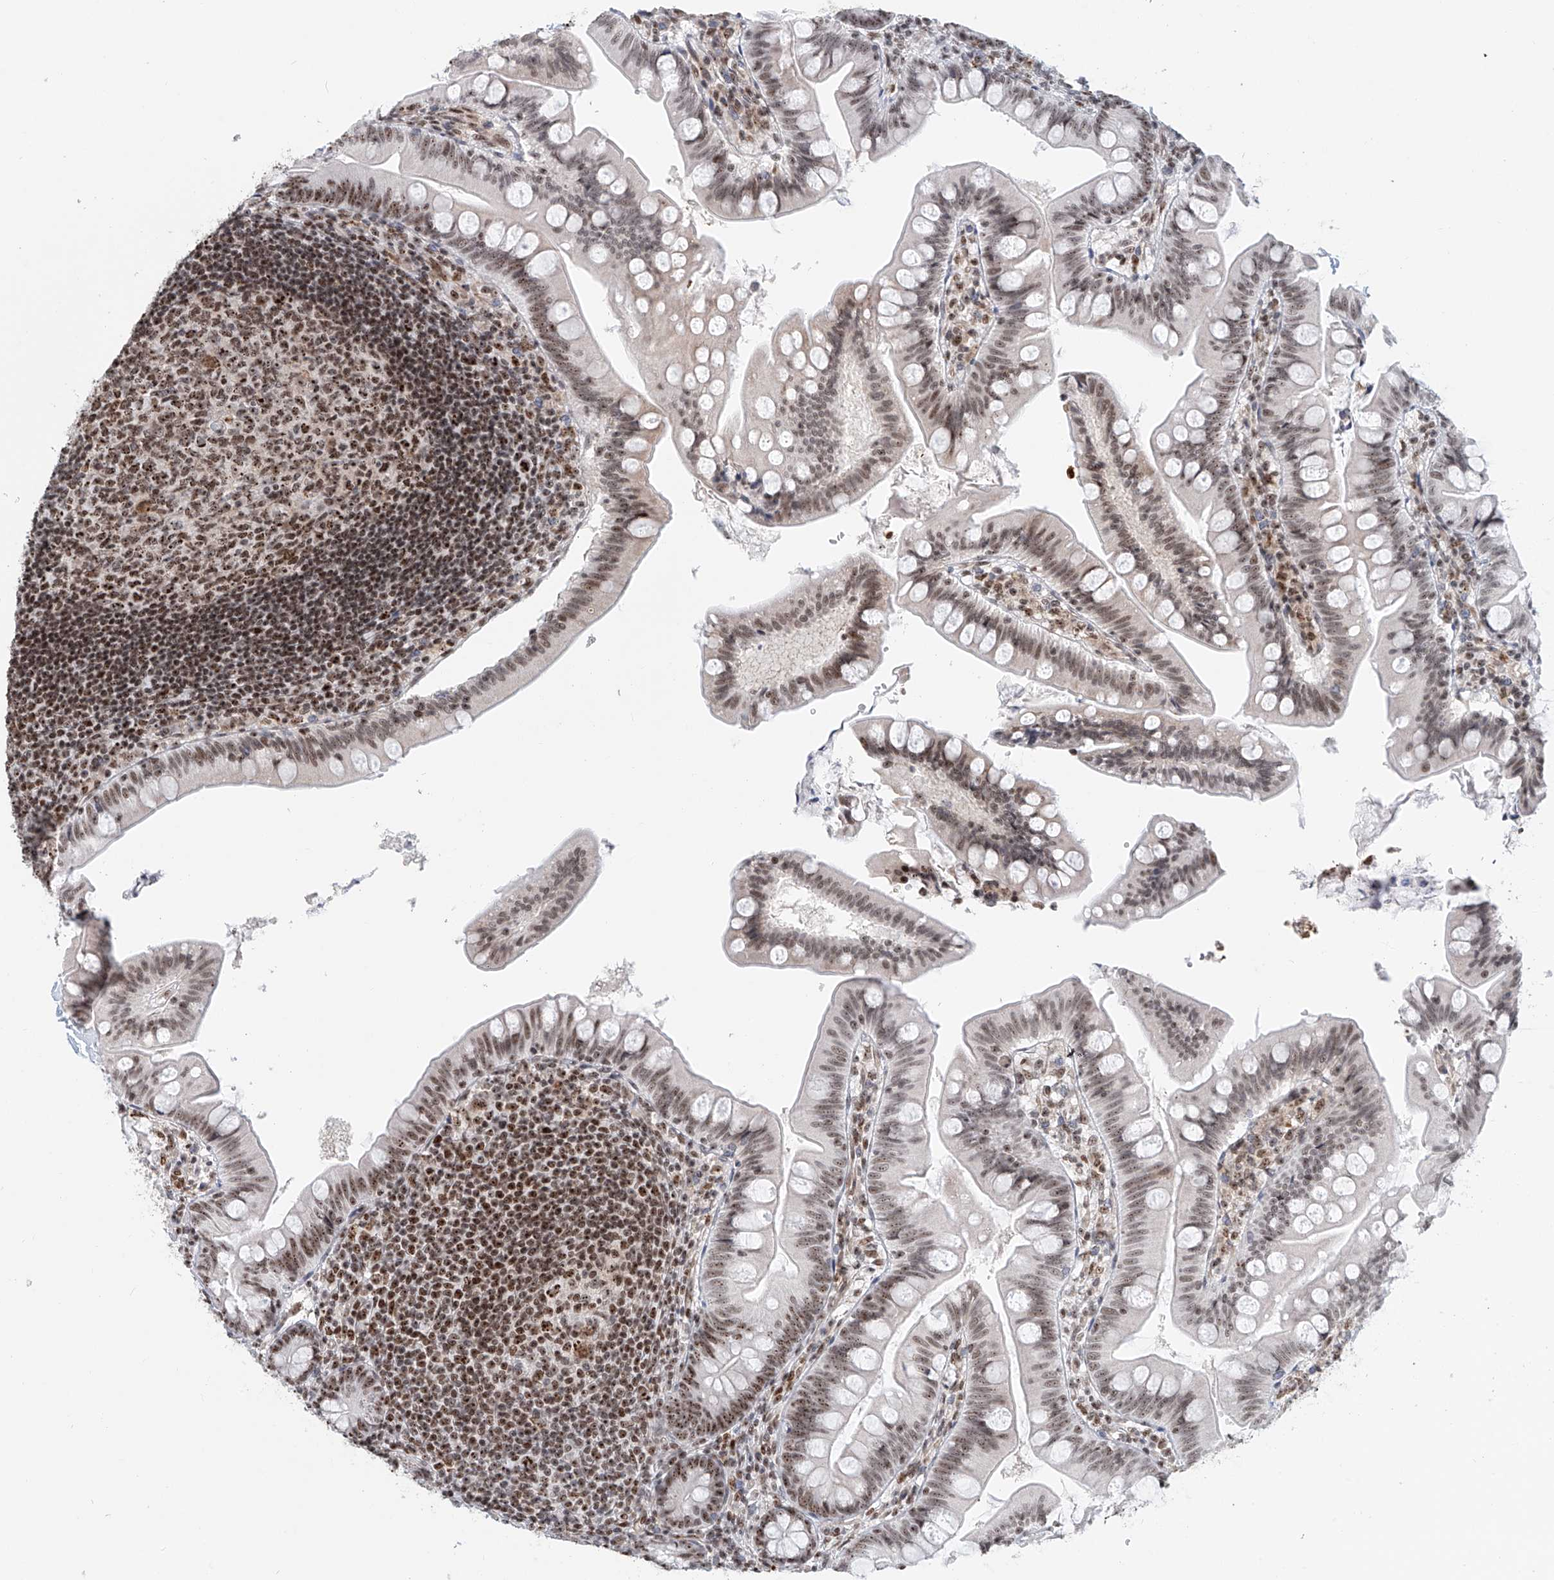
{"staining": {"intensity": "moderate", "quantity": ">75%", "location": "nuclear"}, "tissue": "small intestine", "cell_type": "Glandular cells", "image_type": "normal", "snomed": [{"axis": "morphology", "description": "Normal tissue, NOS"}, {"axis": "topography", "description": "Small intestine"}], "caption": "Protein expression analysis of benign human small intestine reveals moderate nuclear staining in about >75% of glandular cells.", "gene": "PRUNE2", "patient": {"sex": "male", "age": 7}}